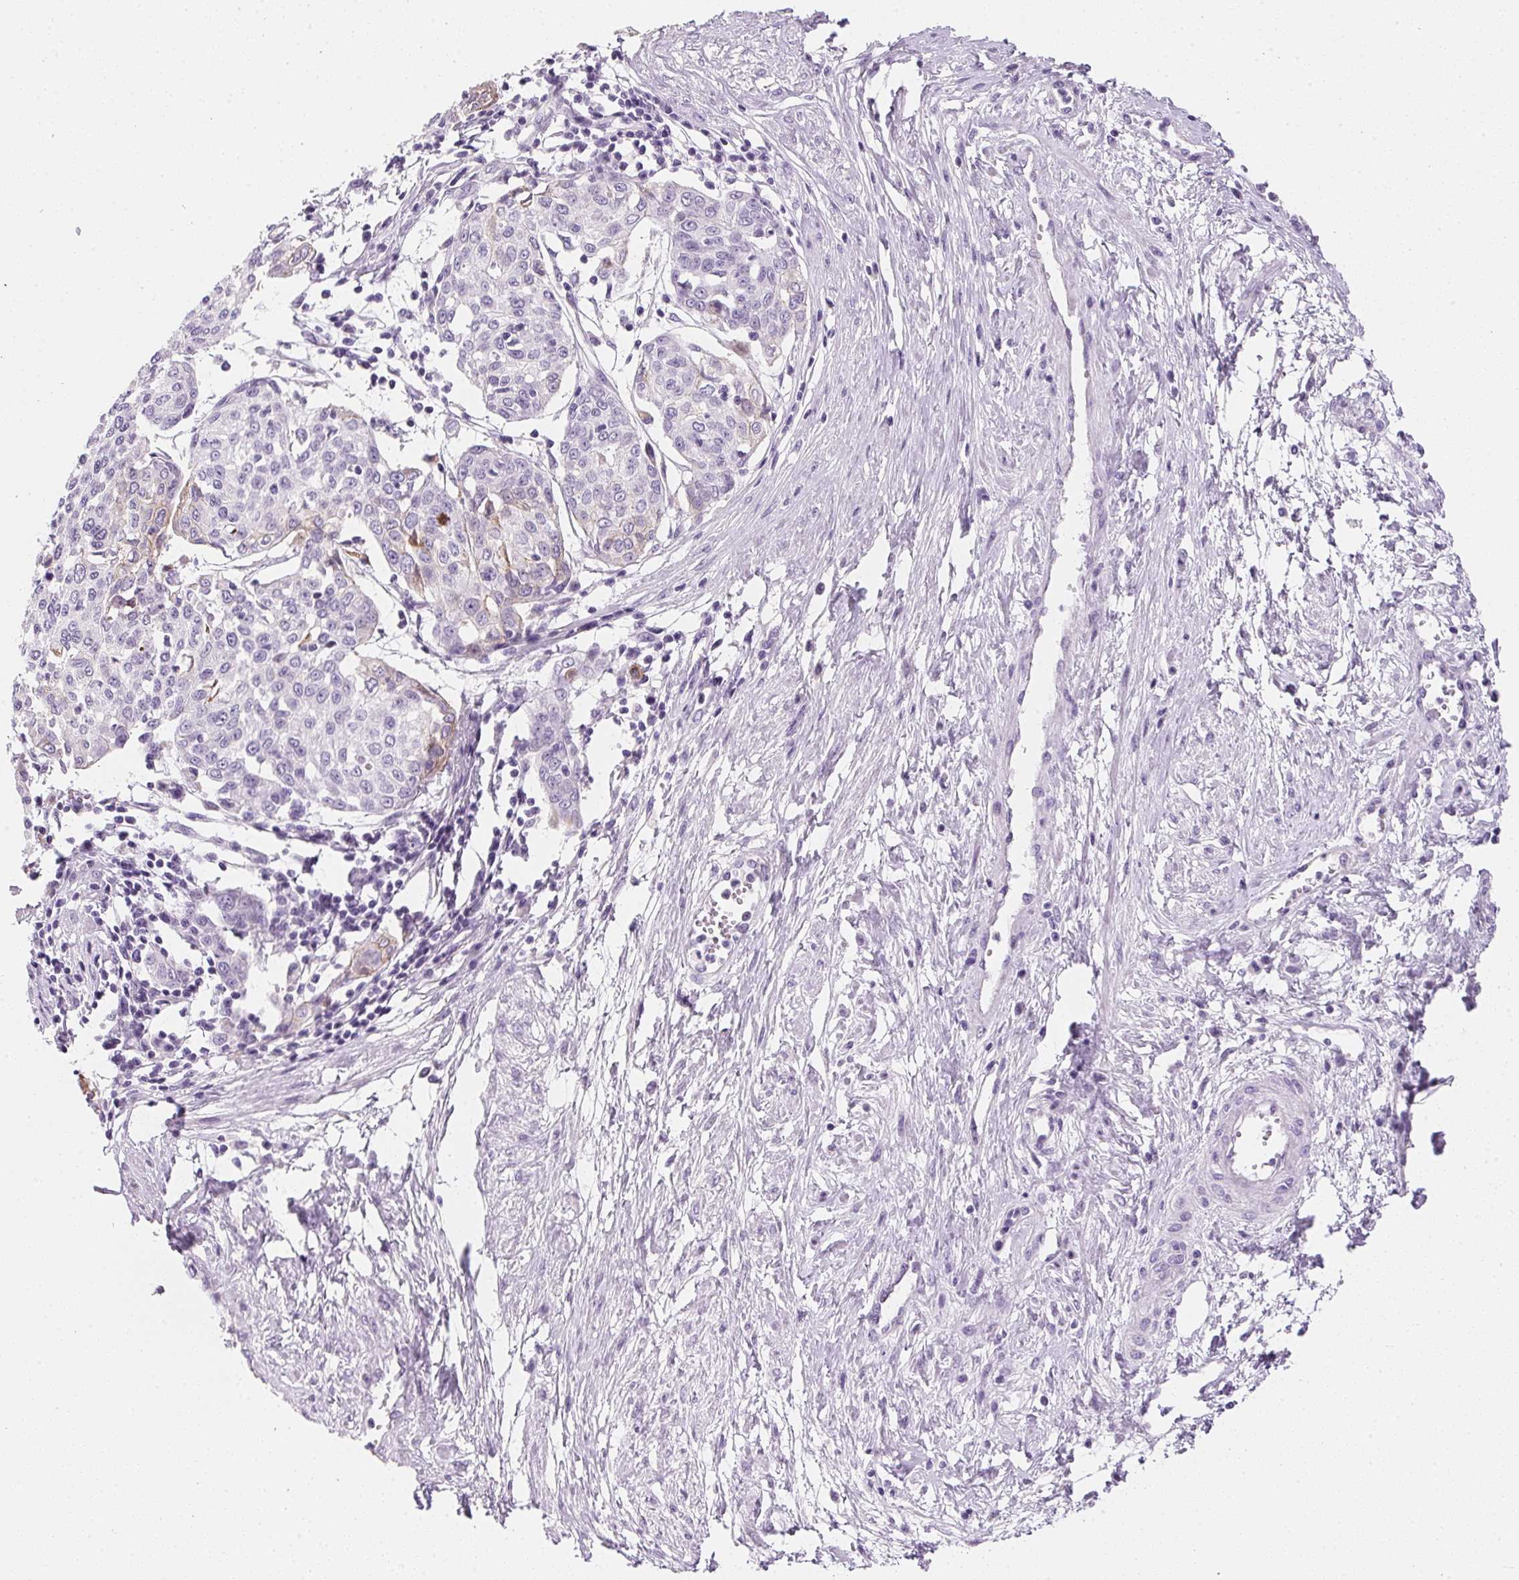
{"staining": {"intensity": "negative", "quantity": "none", "location": "none"}, "tissue": "cervical cancer", "cell_type": "Tumor cells", "image_type": "cancer", "snomed": [{"axis": "morphology", "description": "Squamous cell carcinoma, NOS"}, {"axis": "topography", "description": "Cervix"}], "caption": "The immunohistochemistry (IHC) photomicrograph has no significant staining in tumor cells of cervical cancer tissue. Nuclei are stained in blue.", "gene": "AQP5", "patient": {"sex": "female", "age": 34}}